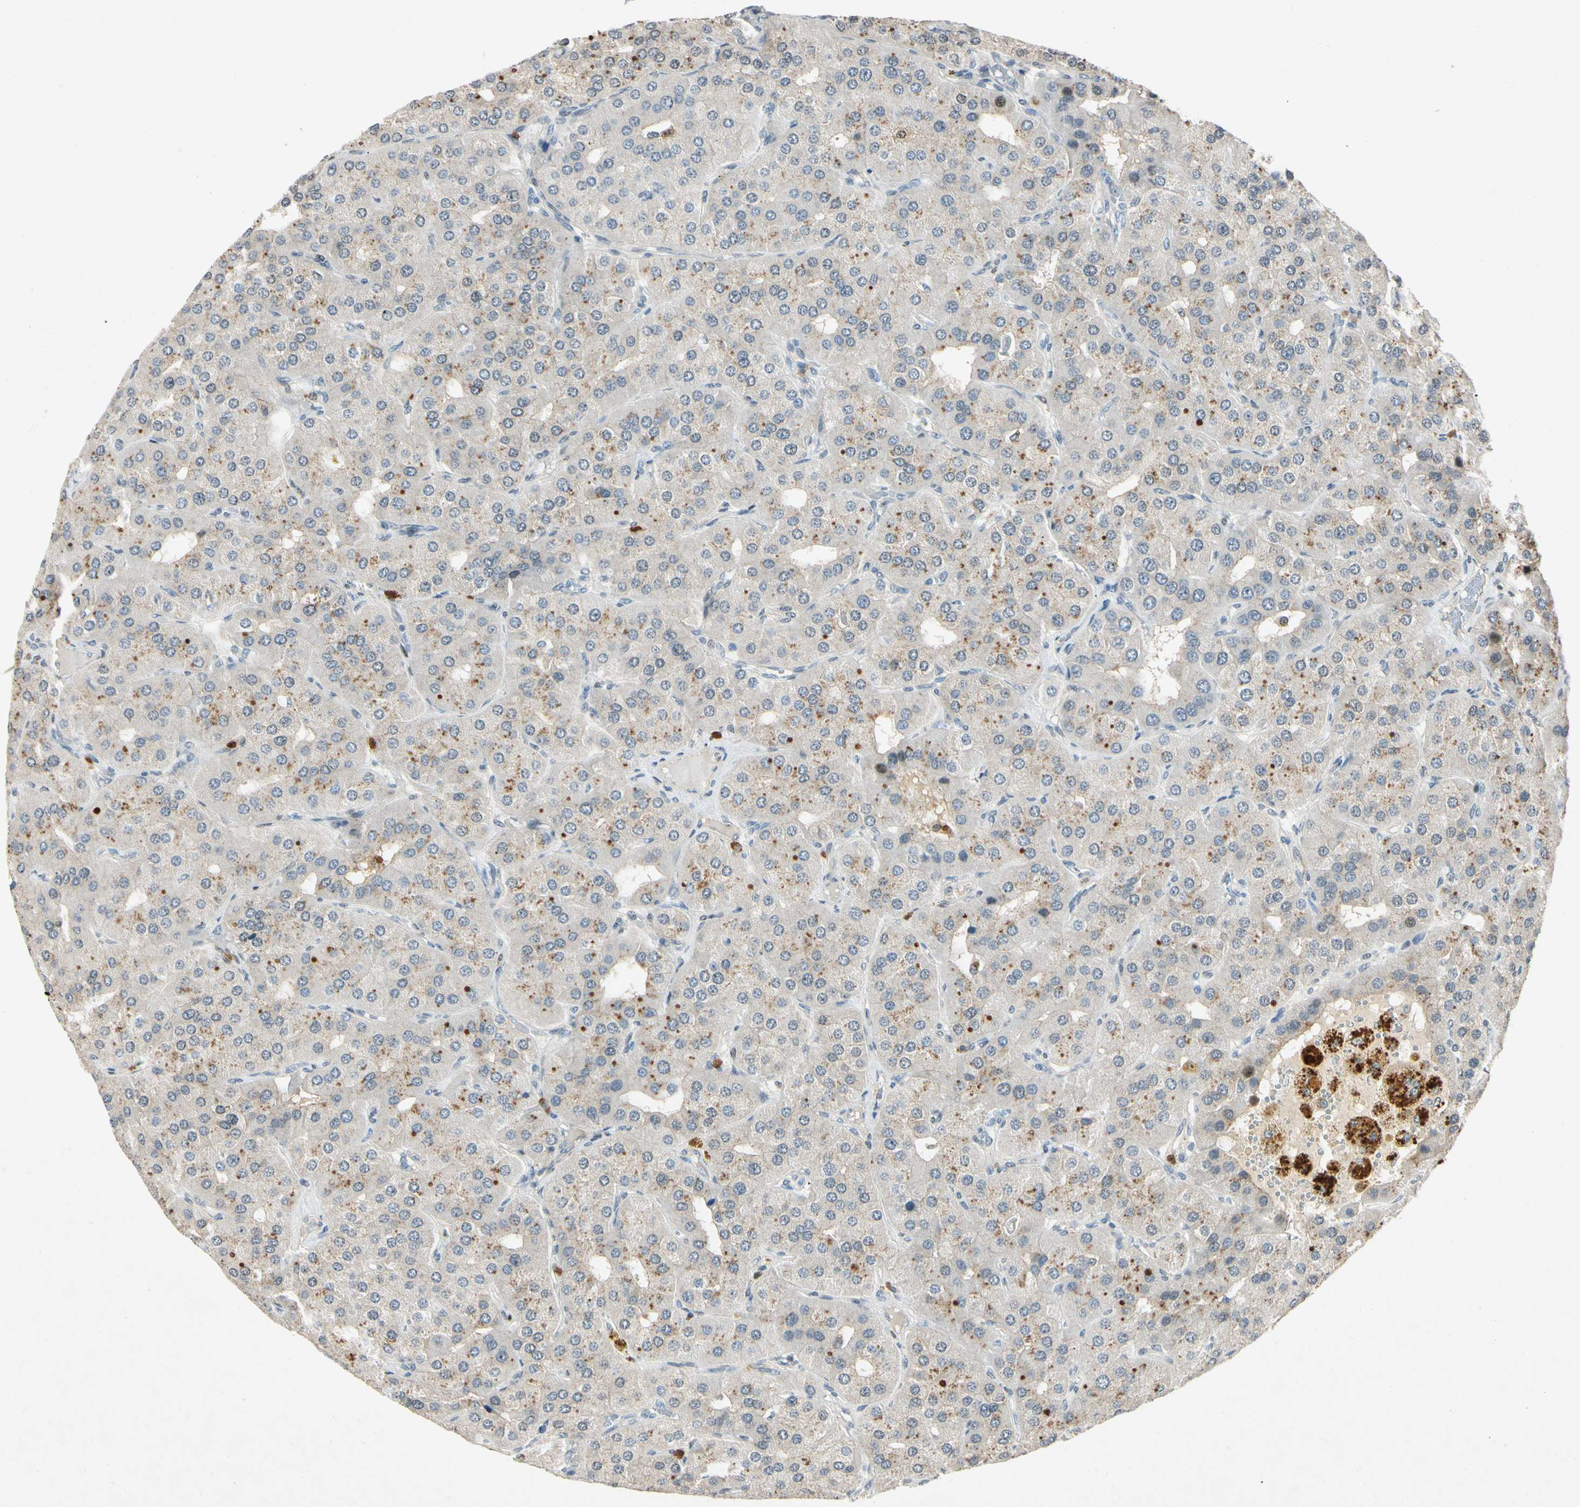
{"staining": {"intensity": "weak", "quantity": "25%-75%", "location": "nuclear"}, "tissue": "parathyroid gland", "cell_type": "Glandular cells", "image_type": "normal", "snomed": [{"axis": "morphology", "description": "Normal tissue, NOS"}, {"axis": "morphology", "description": "Adenoma, NOS"}, {"axis": "topography", "description": "Parathyroid gland"}], "caption": "Protein expression analysis of benign parathyroid gland demonstrates weak nuclear staining in approximately 25%-75% of glandular cells.", "gene": "HSPA1B", "patient": {"sex": "female", "age": 86}}